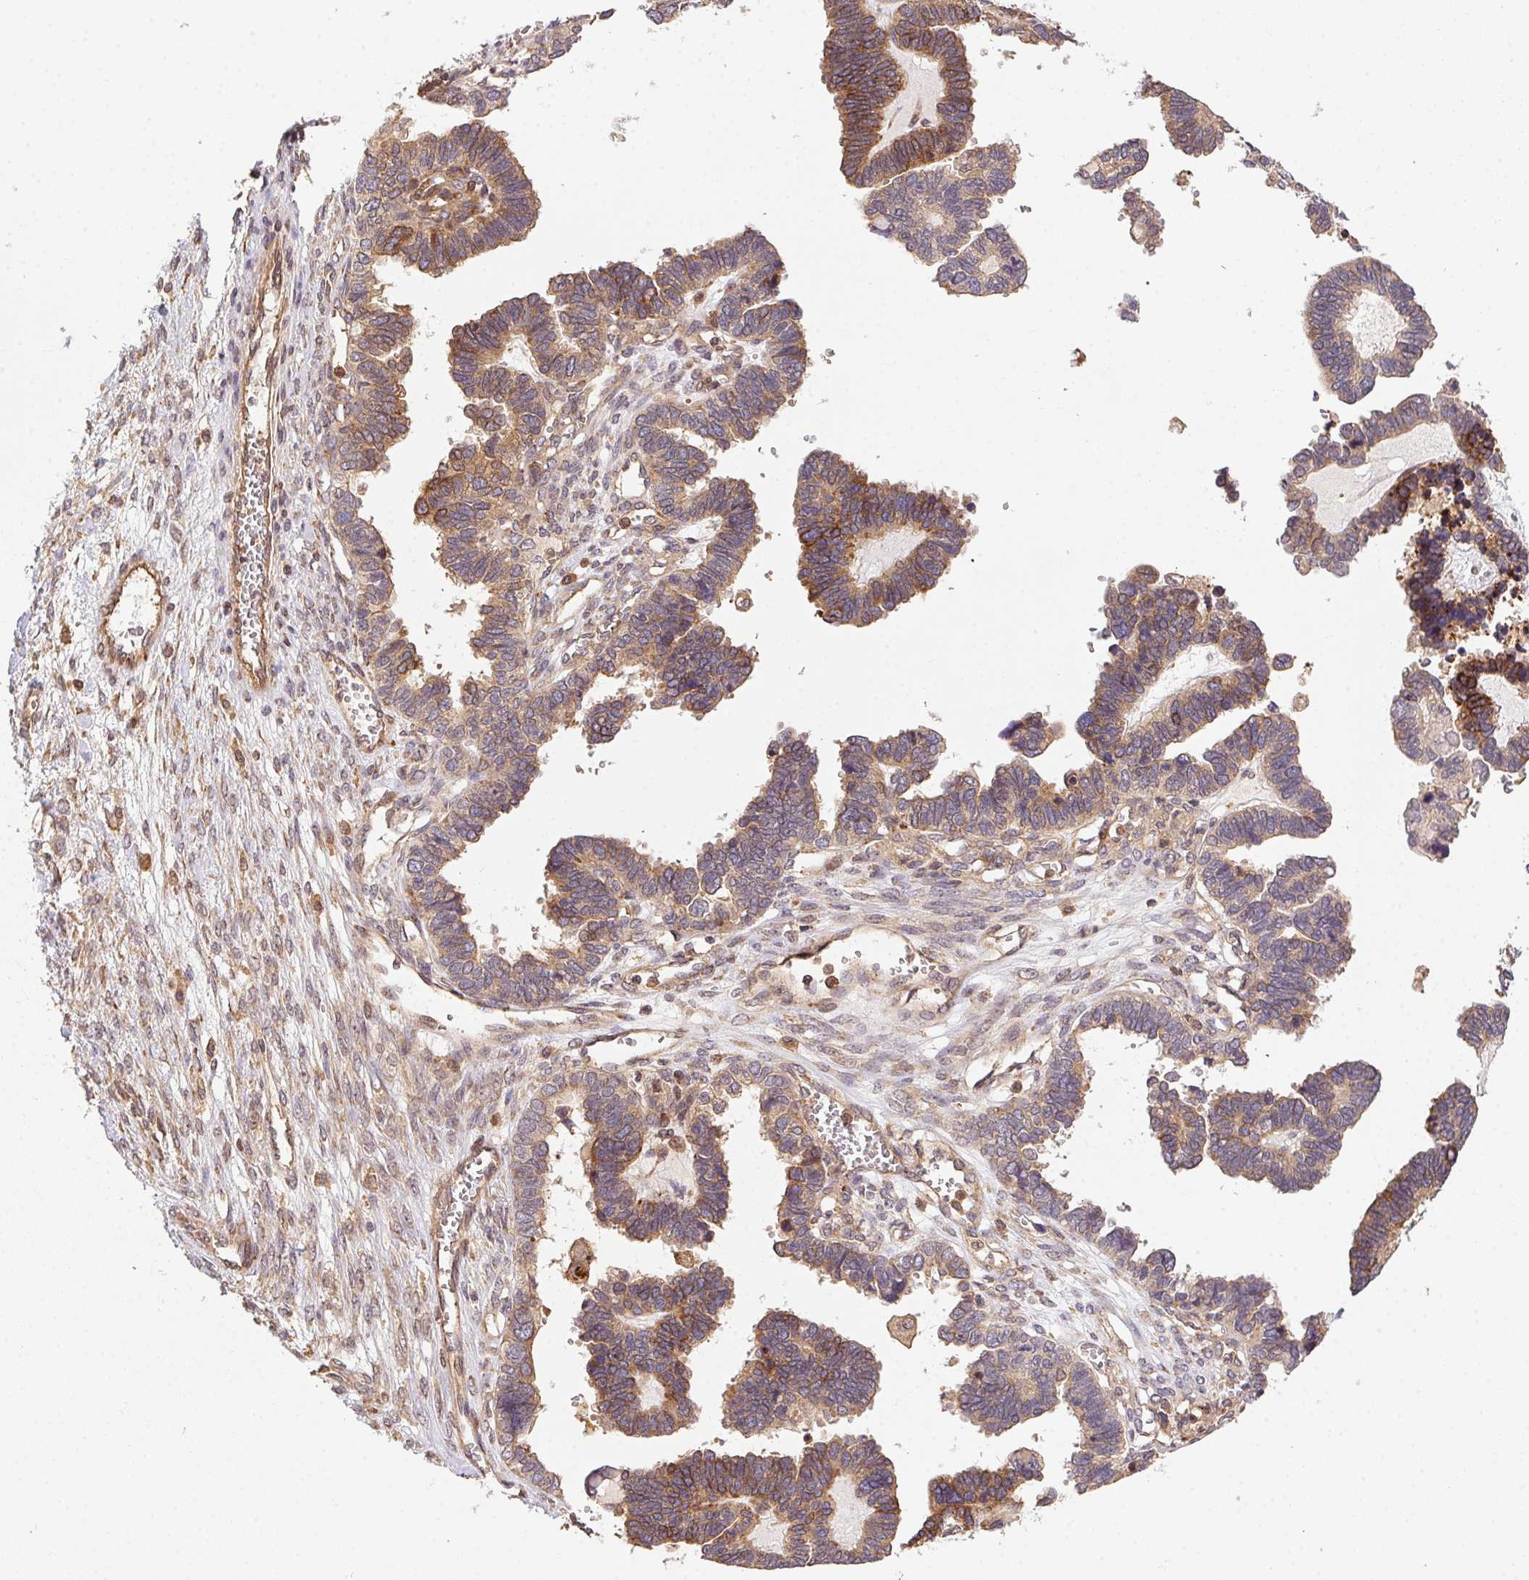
{"staining": {"intensity": "moderate", "quantity": ">75%", "location": "cytoplasmic/membranous"}, "tissue": "ovarian cancer", "cell_type": "Tumor cells", "image_type": "cancer", "snomed": [{"axis": "morphology", "description": "Cystadenocarcinoma, serous, NOS"}, {"axis": "topography", "description": "Ovary"}], "caption": "DAB (3,3'-diaminobenzidine) immunohistochemical staining of human serous cystadenocarcinoma (ovarian) demonstrates moderate cytoplasmic/membranous protein staining in approximately >75% of tumor cells.", "gene": "MEX3D", "patient": {"sex": "female", "age": 51}}